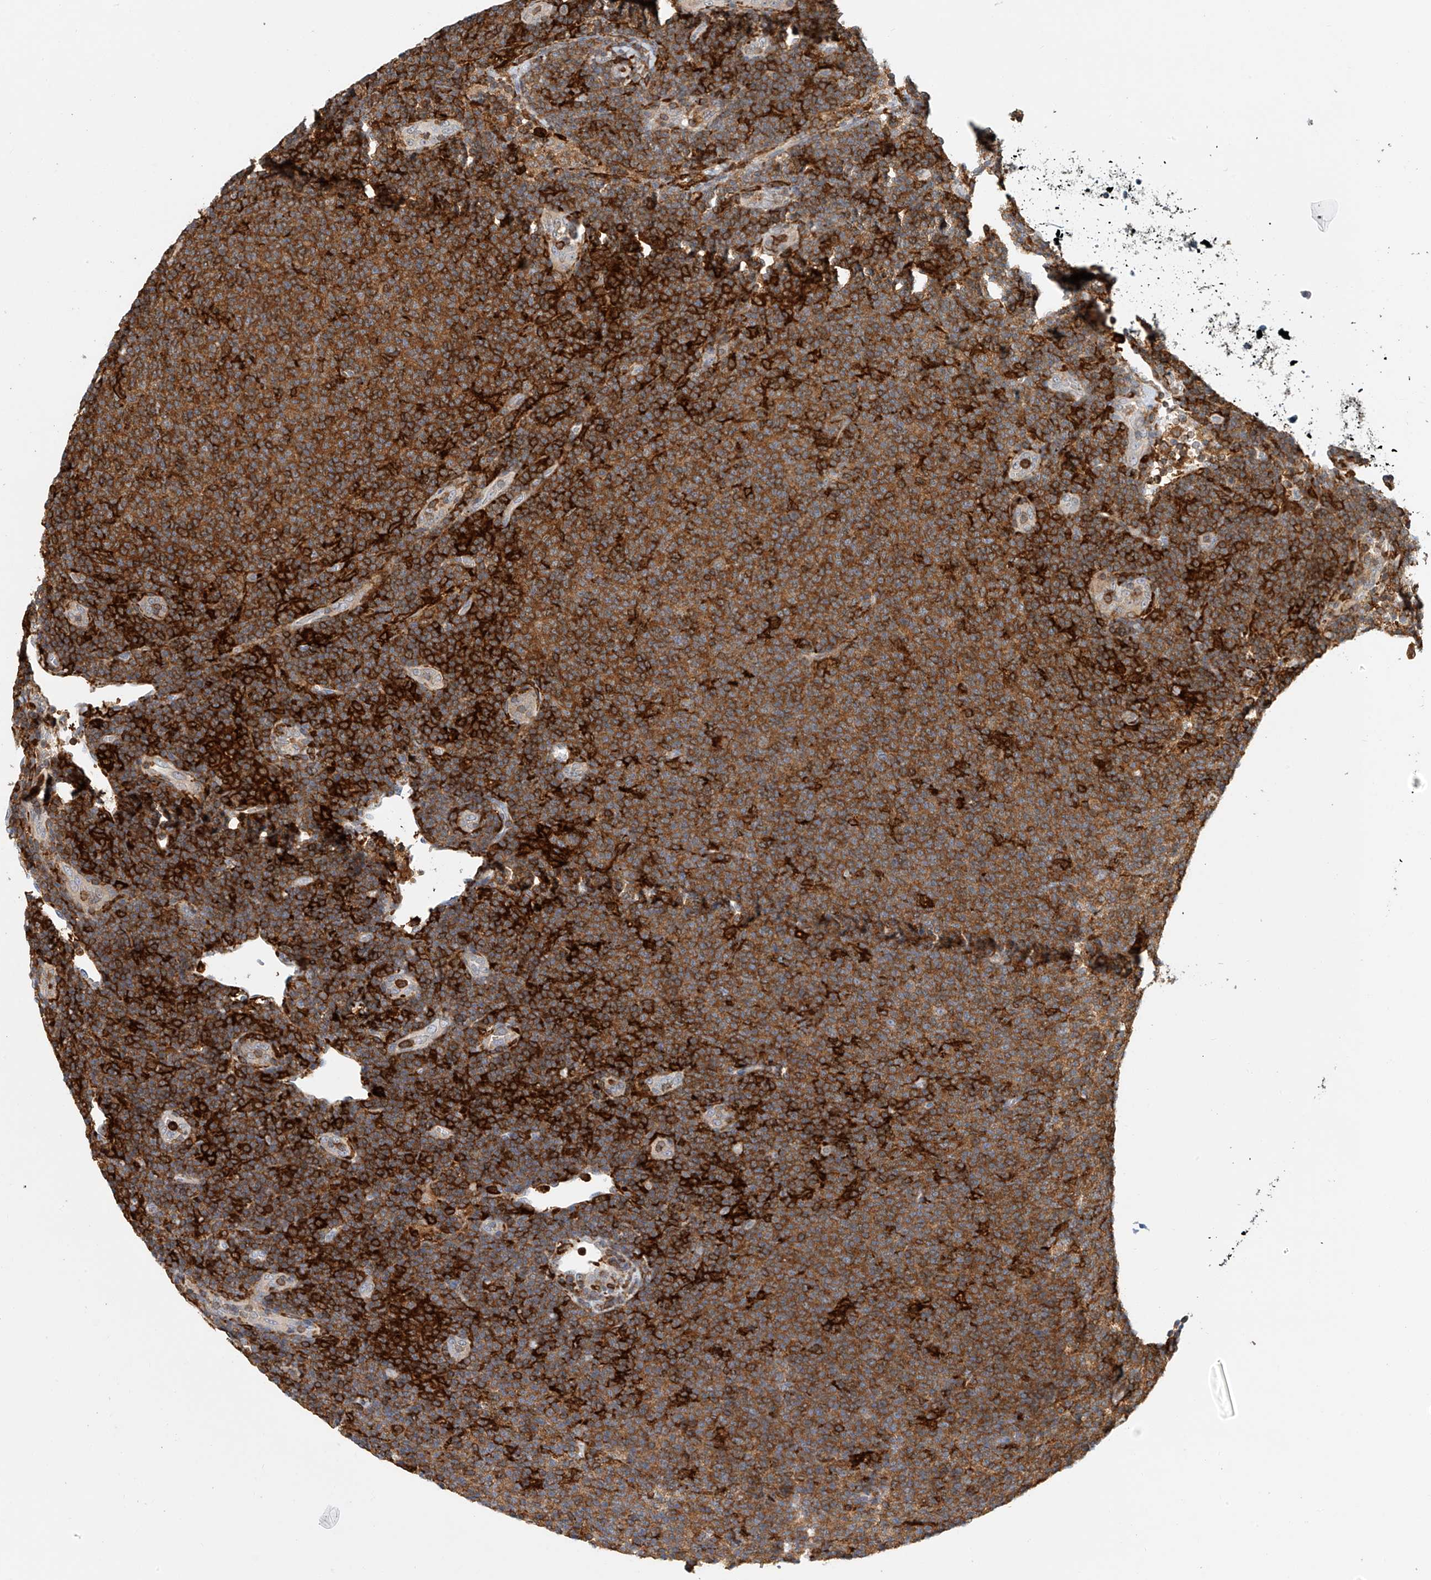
{"staining": {"intensity": "strong", "quantity": ">75%", "location": "cytoplasmic/membranous"}, "tissue": "lymphoma", "cell_type": "Tumor cells", "image_type": "cancer", "snomed": [{"axis": "morphology", "description": "Malignant lymphoma, non-Hodgkin's type, Low grade"}, {"axis": "topography", "description": "Lymph node"}], "caption": "This image demonstrates malignant lymphoma, non-Hodgkin's type (low-grade) stained with immunohistochemistry (IHC) to label a protein in brown. The cytoplasmic/membranous of tumor cells show strong positivity for the protein. Nuclei are counter-stained blue.", "gene": "MICAL1", "patient": {"sex": "male", "age": 66}}